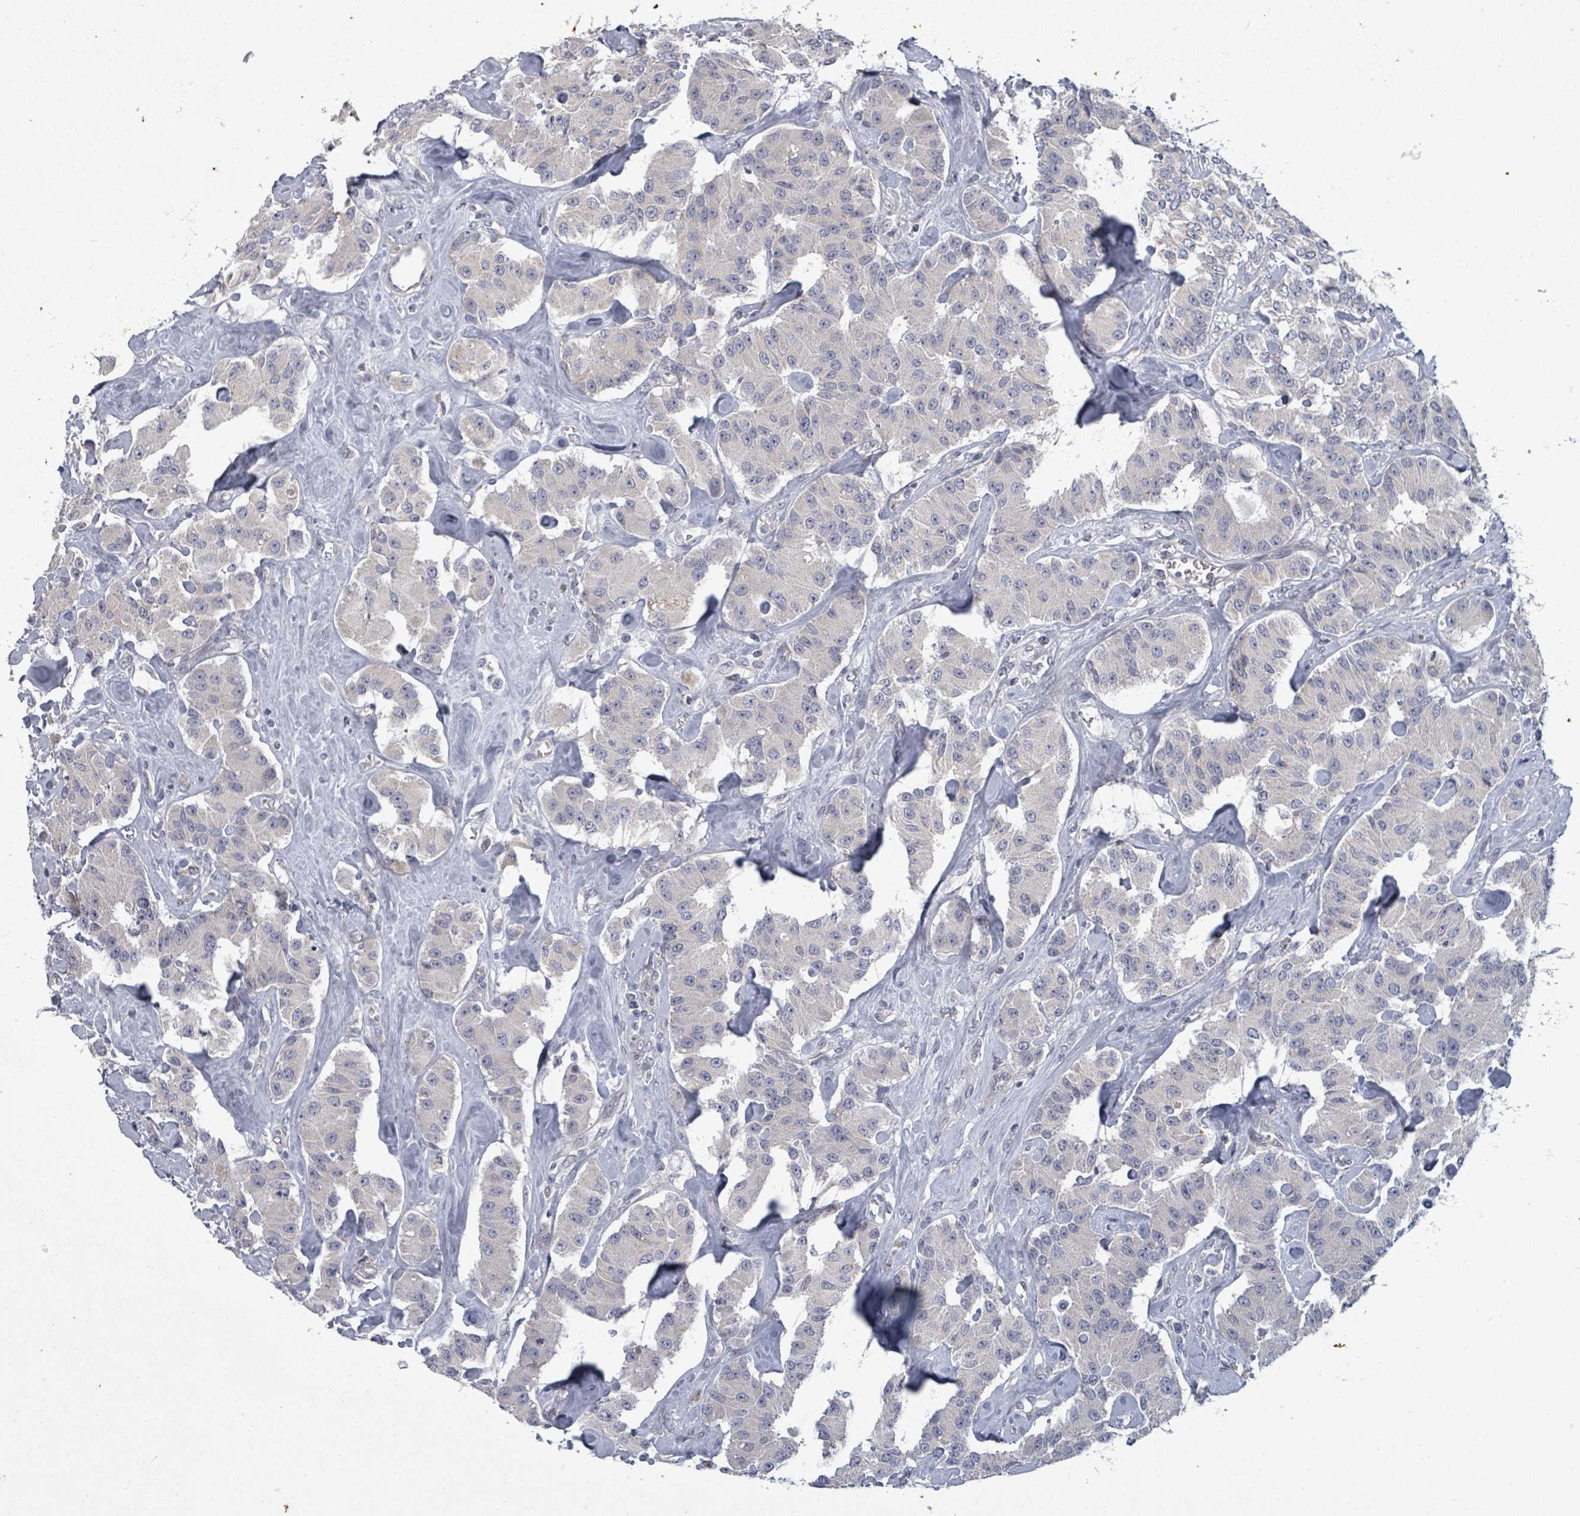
{"staining": {"intensity": "negative", "quantity": "none", "location": "none"}, "tissue": "carcinoid", "cell_type": "Tumor cells", "image_type": "cancer", "snomed": [{"axis": "morphology", "description": "Carcinoid, malignant, NOS"}, {"axis": "topography", "description": "Pancreas"}], "caption": "This is an IHC micrograph of human carcinoid (malignant). There is no expression in tumor cells.", "gene": "ASB12", "patient": {"sex": "male", "age": 41}}